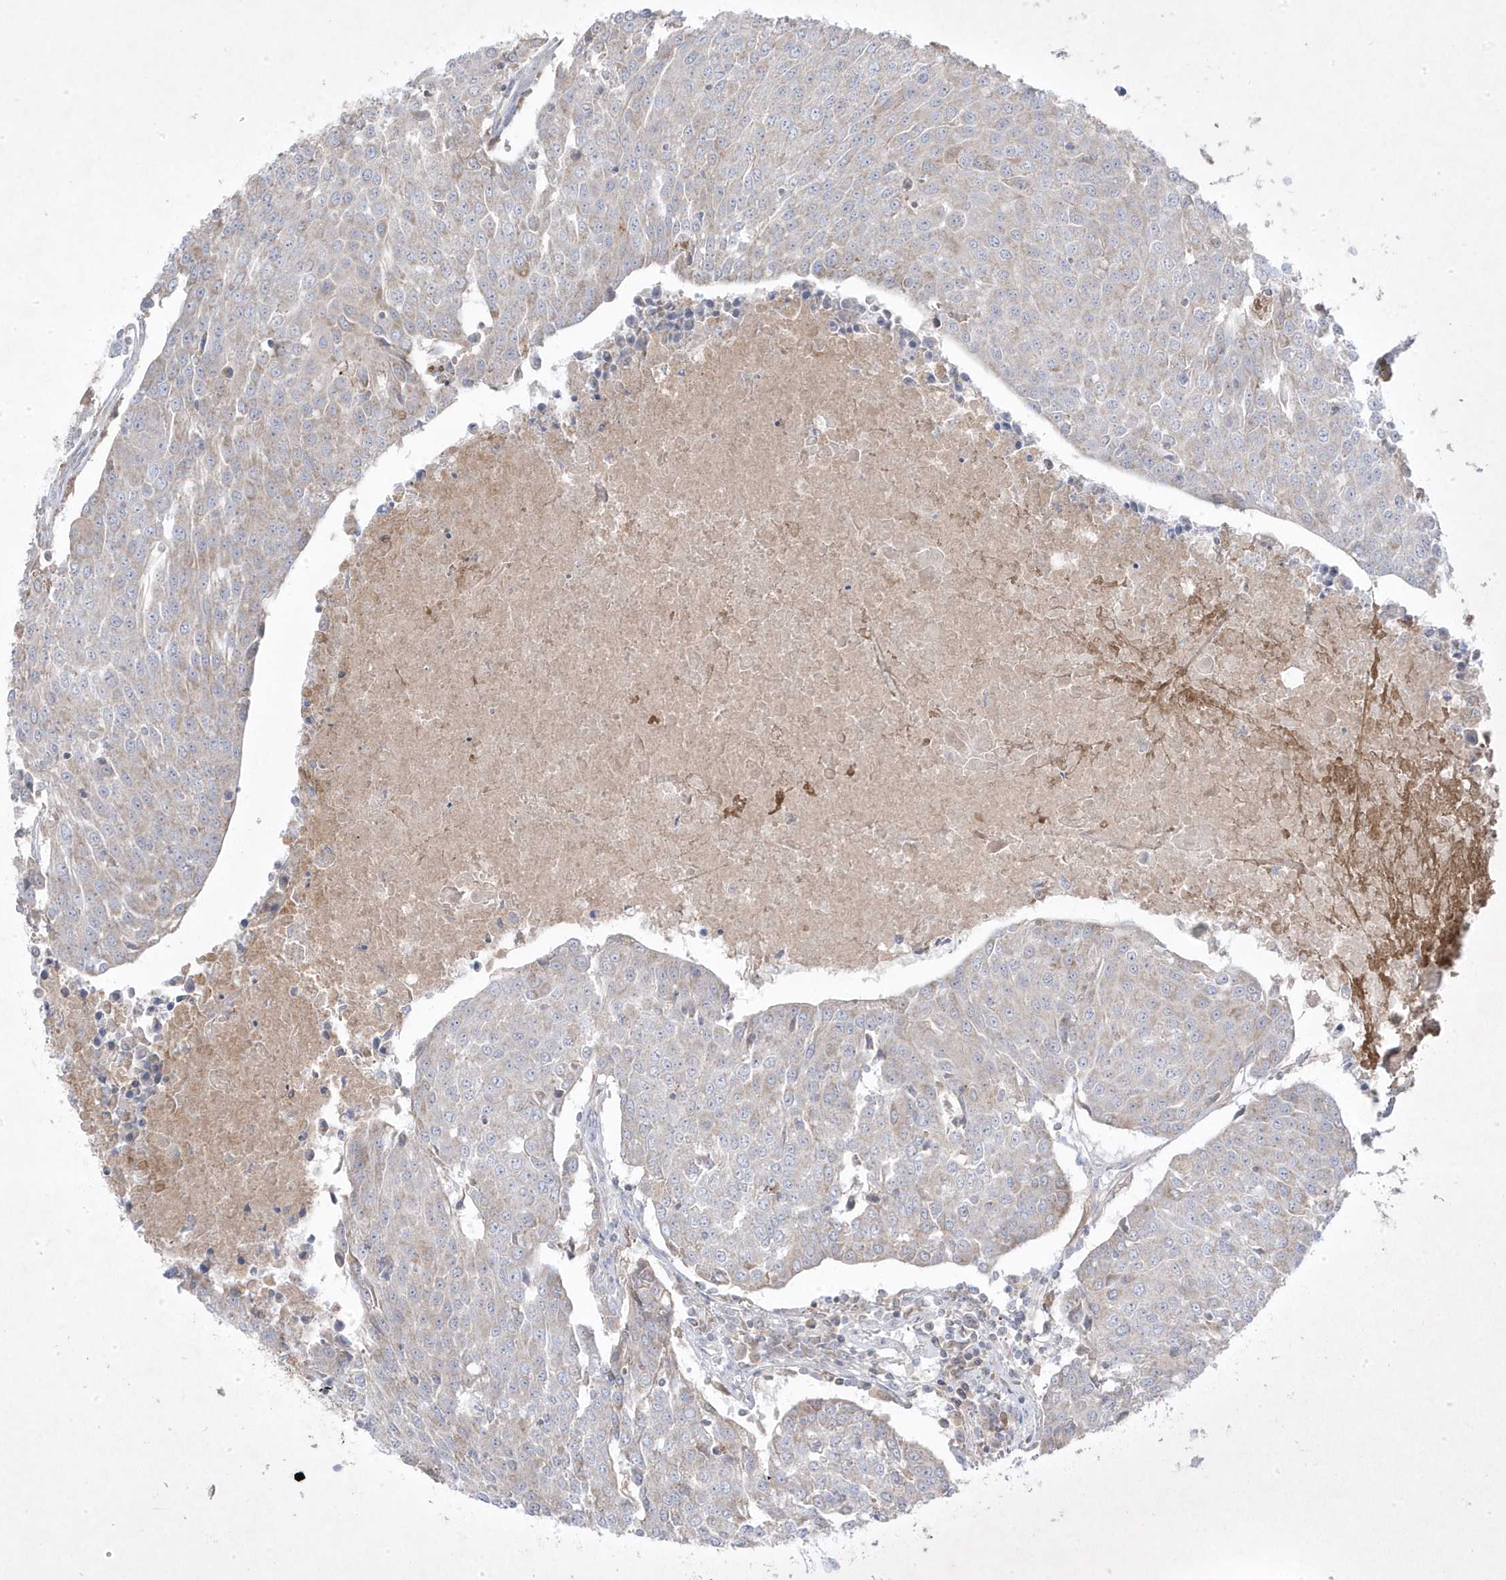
{"staining": {"intensity": "weak", "quantity": "<25%", "location": "cytoplasmic/membranous"}, "tissue": "urothelial cancer", "cell_type": "Tumor cells", "image_type": "cancer", "snomed": [{"axis": "morphology", "description": "Urothelial carcinoma, High grade"}, {"axis": "topography", "description": "Urinary bladder"}], "caption": "The immunohistochemistry (IHC) photomicrograph has no significant positivity in tumor cells of urothelial cancer tissue.", "gene": "ADAMTSL3", "patient": {"sex": "female", "age": 85}}